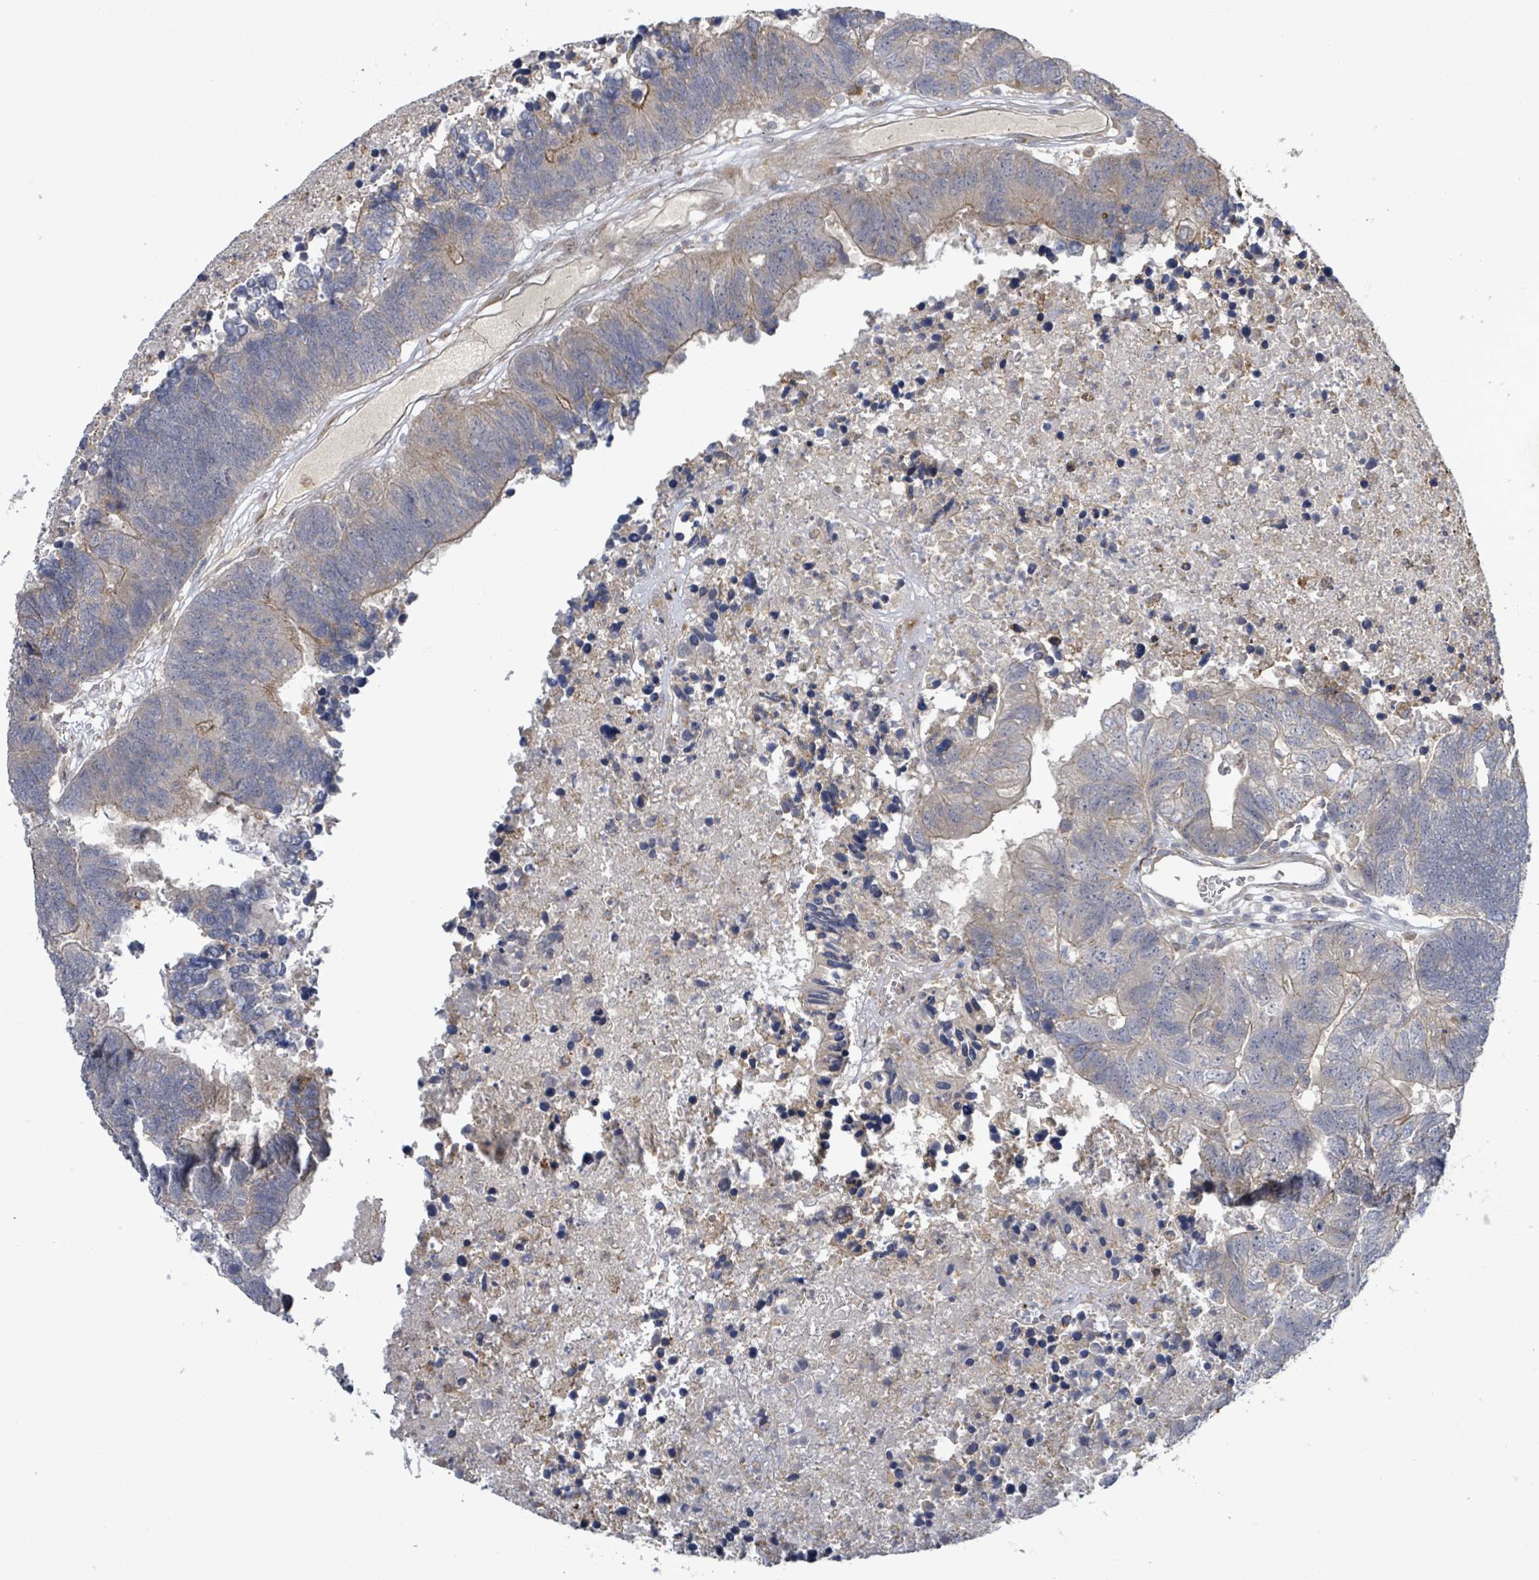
{"staining": {"intensity": "weak", "quantity": "<25%", "location": "cytoplasmic/membranous"}, "tissue": "colorectal cancer", "cell_type": "Tumor cells", "image_type": "cancer", "snomed": [{"axis": "morphology", "description": "Adenocarcinoma, NOS"}, {"axis": "topography", "description": "Colon"}], "caption": "This histopathology image is of colorectal cancer (adenocarcinoma) stained with immunohistochemistry (IHC) to label a protein in brown with the nuclei are counter-stained blue. There is no expression in tumor cells.", "gene": "SLIT3", "patient": {"sex": "female", "age": 48}}